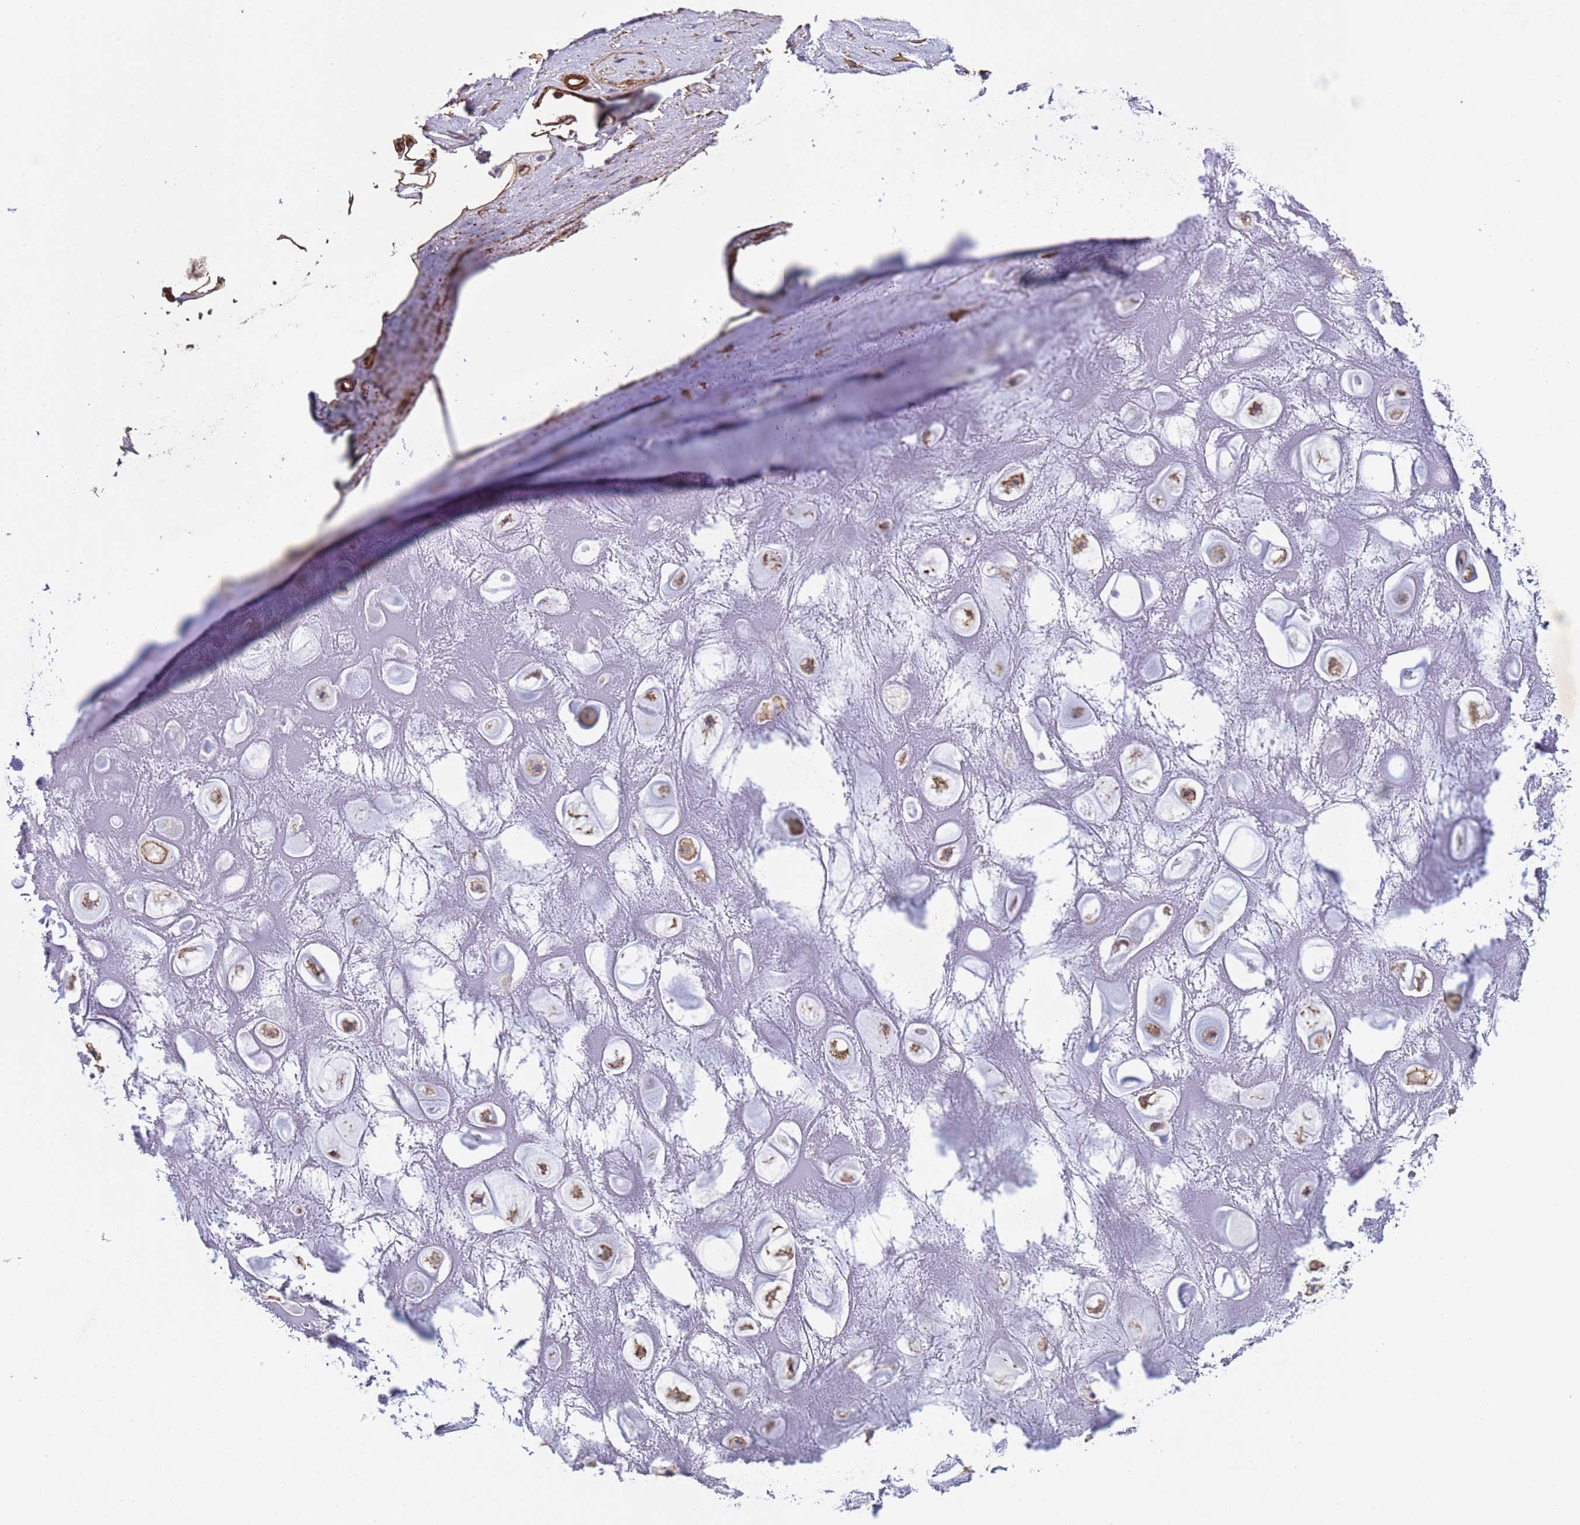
{"staining": {"intensity": "moderate", "quantity": ">75%", "location": "cytoplasmic/membranous"}, "tissue": "soft tissue", "cell_type": "Chondrocytes", "image_type": "normal", "snomed": [{"axis": "morphology", "description": "Normal tissue, NOS"}, {"axis": "topography", "description": "Cartilage tissue"}], "caption": "A photomicrograph of soft tissue stained for a protein reveals moderate cytoplasmic/membranous brown staining in chondrocytes.", "gene": "GASK1A", "patient": {"sex": "male", "age": 81}}